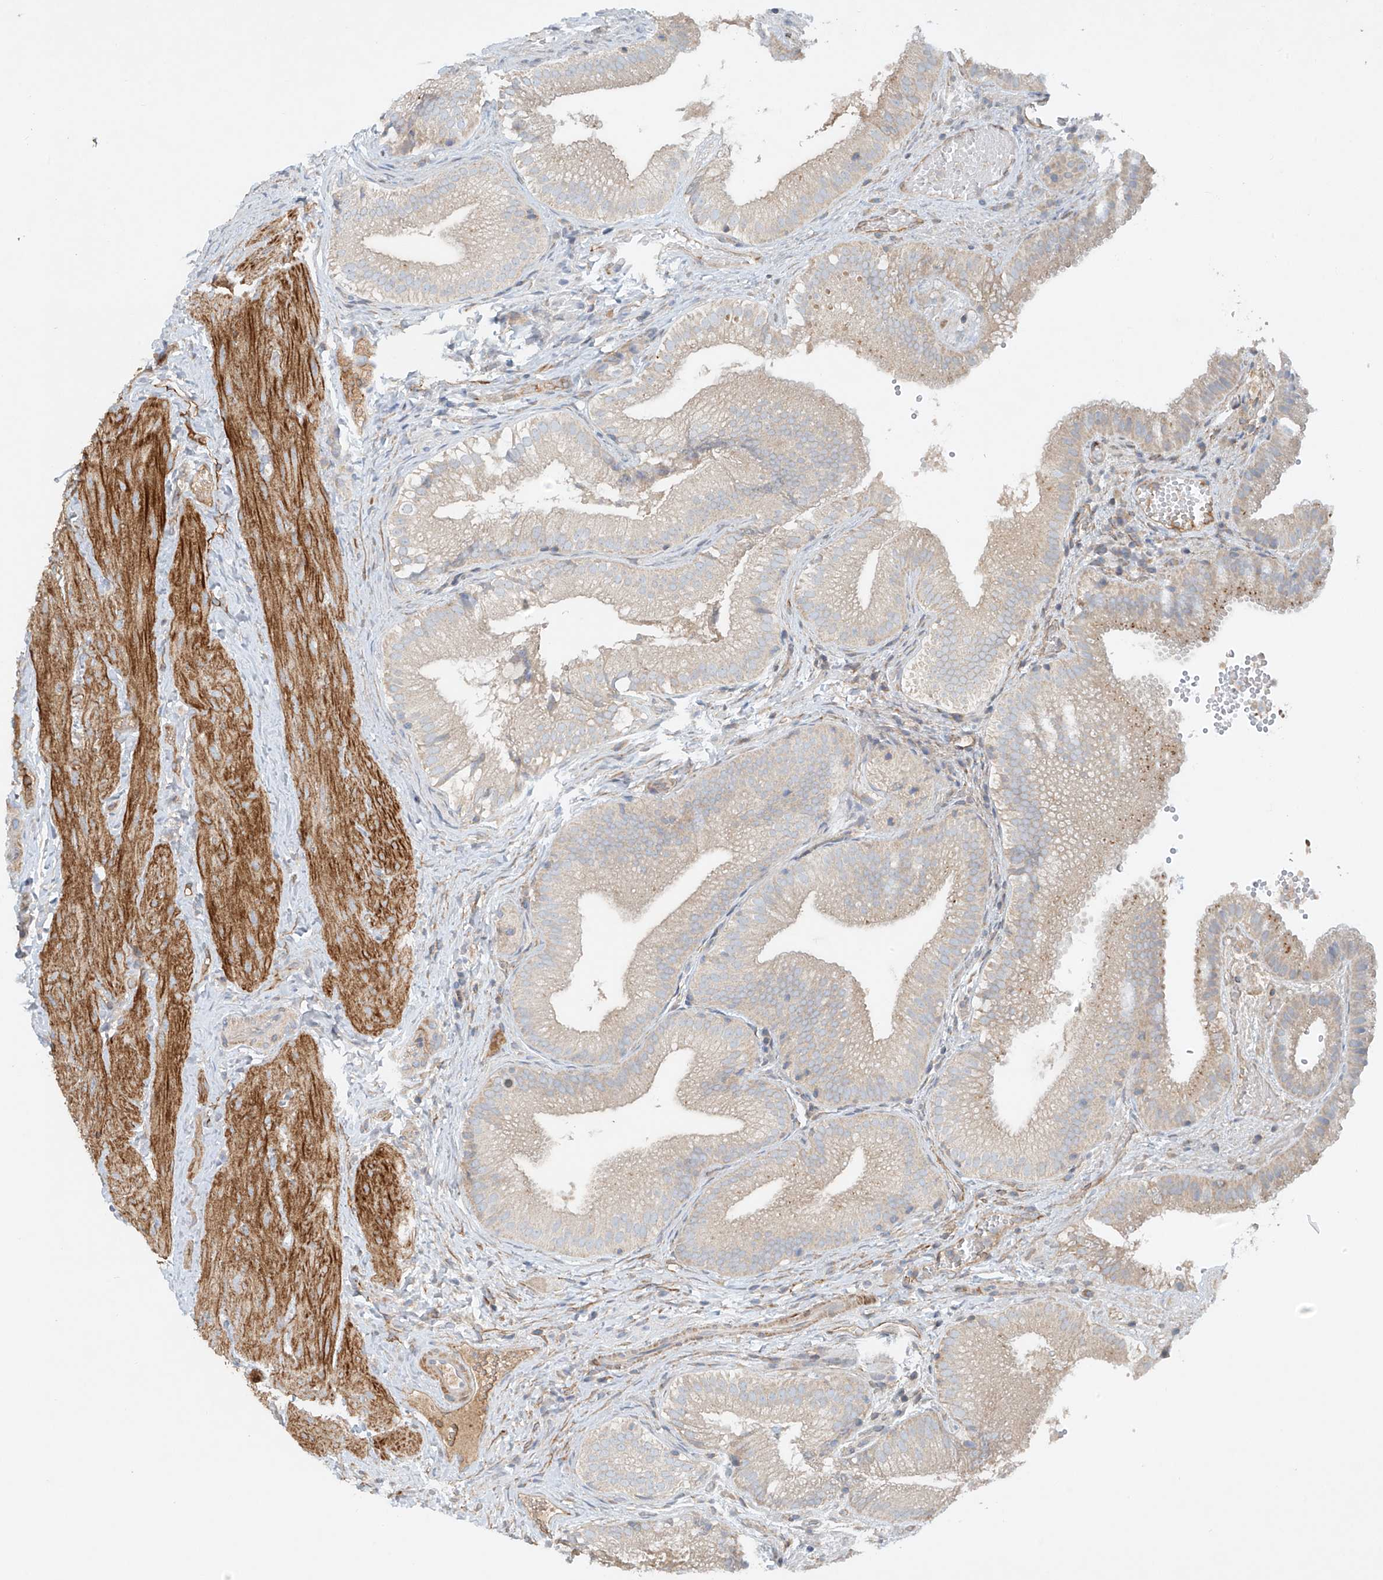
{"staining": {"intensity": "weak", "quantity": "<25%", "location": "cytoplasmic/membranous"}, "tissue": "gallbladder", "cell_type": "Glandular cells", "image_type": "normal", "snomed": [{"axis": "morphology", "description": "Normal tissue, NOS"}, {"axis": "topography", "description": "Gallbladder"}], "caption": "There is no significant staining in glandular cells of gallbladder. The staining is performed using DAB brown chromogen with nuclei counter-stained in using hematoxylin.", "gene": "ENSG00000266202", "patient": {"sex": "female", "age": 30}}